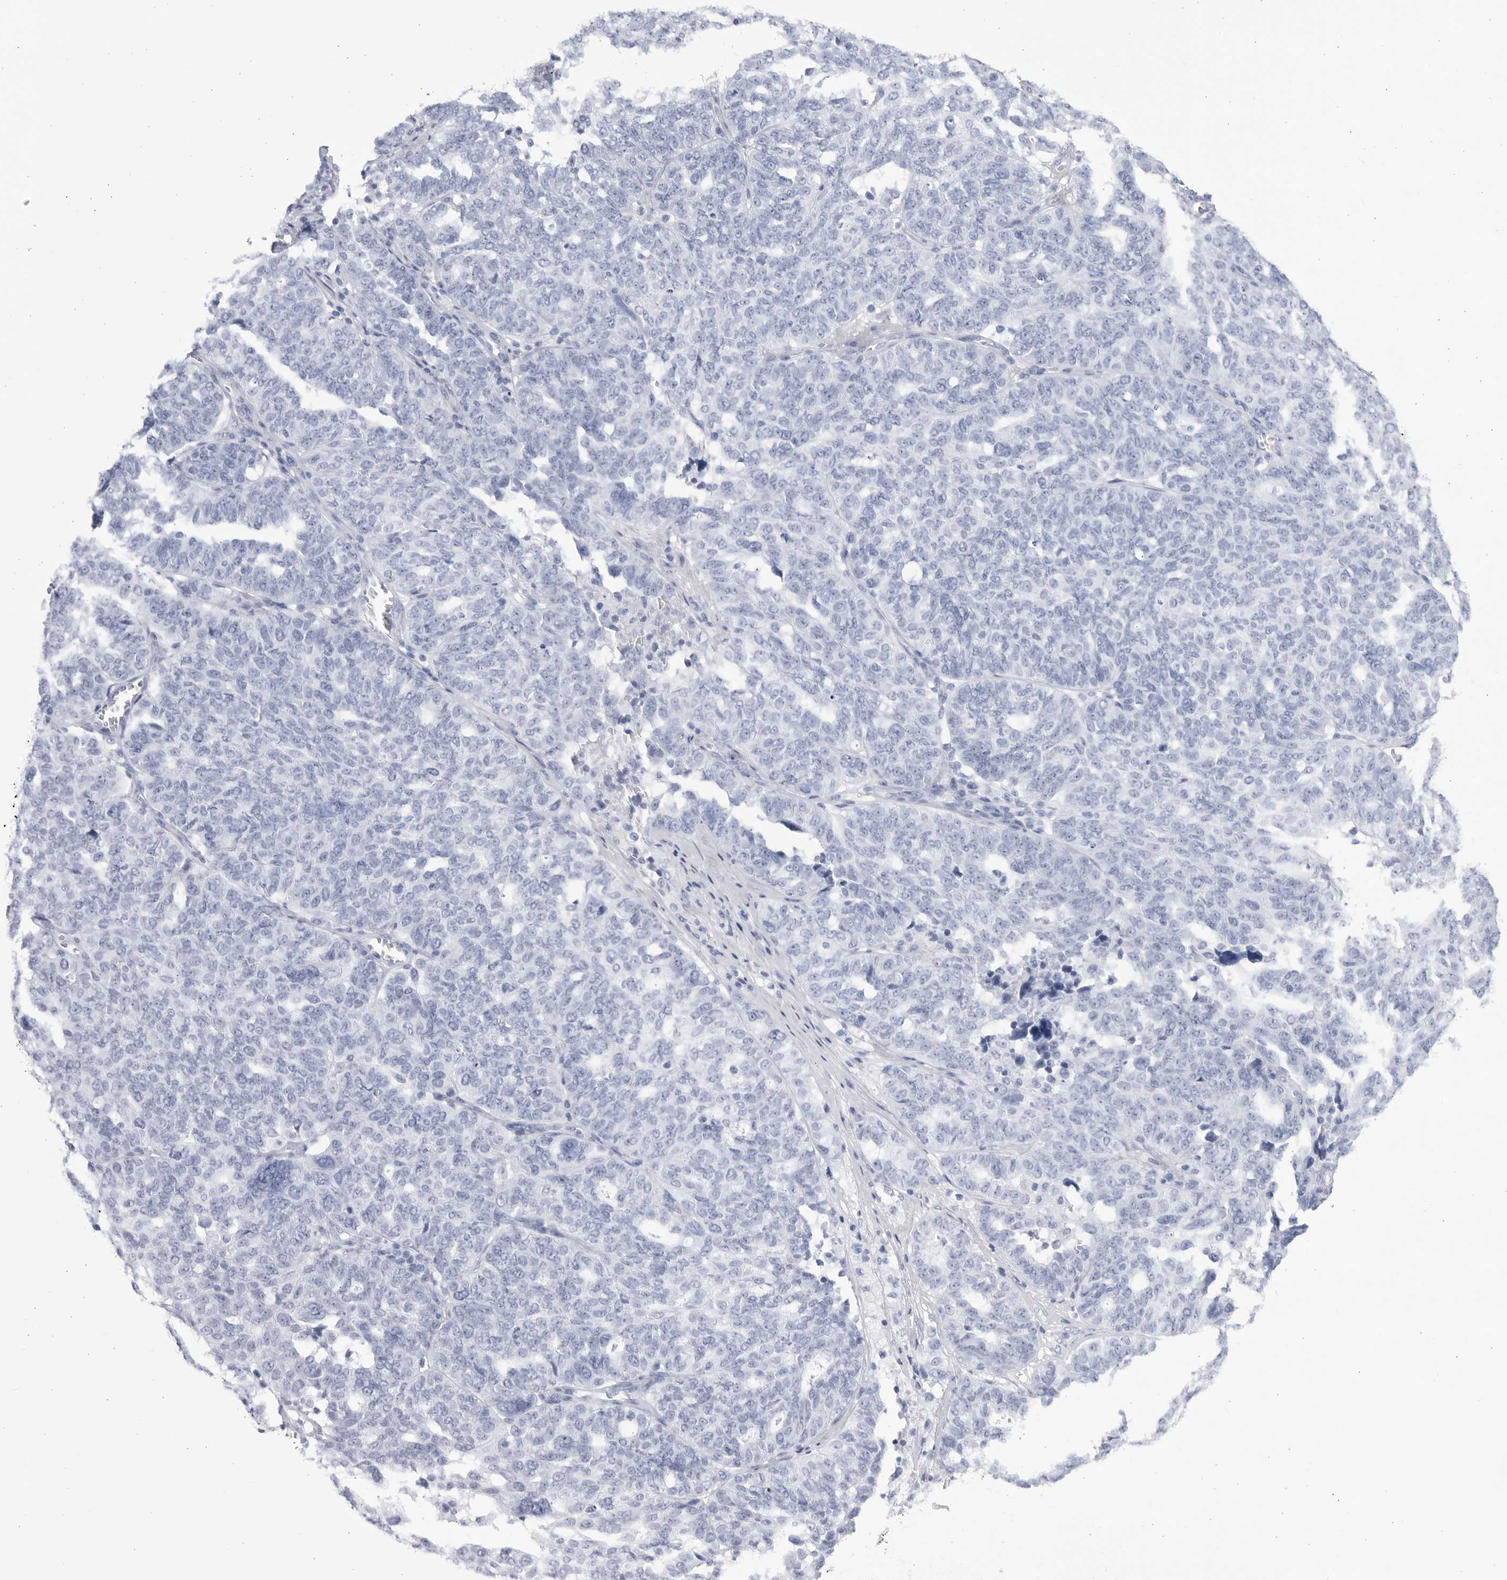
{"staining": {"intensity": "negative", "quantity": "none", "location": "none"}, "tissue": "ovarian cancer", "cell_type": "Tumor cells", "image_type": "cancer", "snomed": [{"axis": "morphology", "description": "Cystadenocarcinoma, serous, NOS"}, {"axis": "topography", "description": "Ovary"}], "caption": "This is a histopathology image of immunohistochemistry (IHC) staining of ovarian serous cystadenocarcinoma, which shows no positivity in tumor cells.", "gene": "CCDC181", "patient": {"sex": "female", "age": 59}}